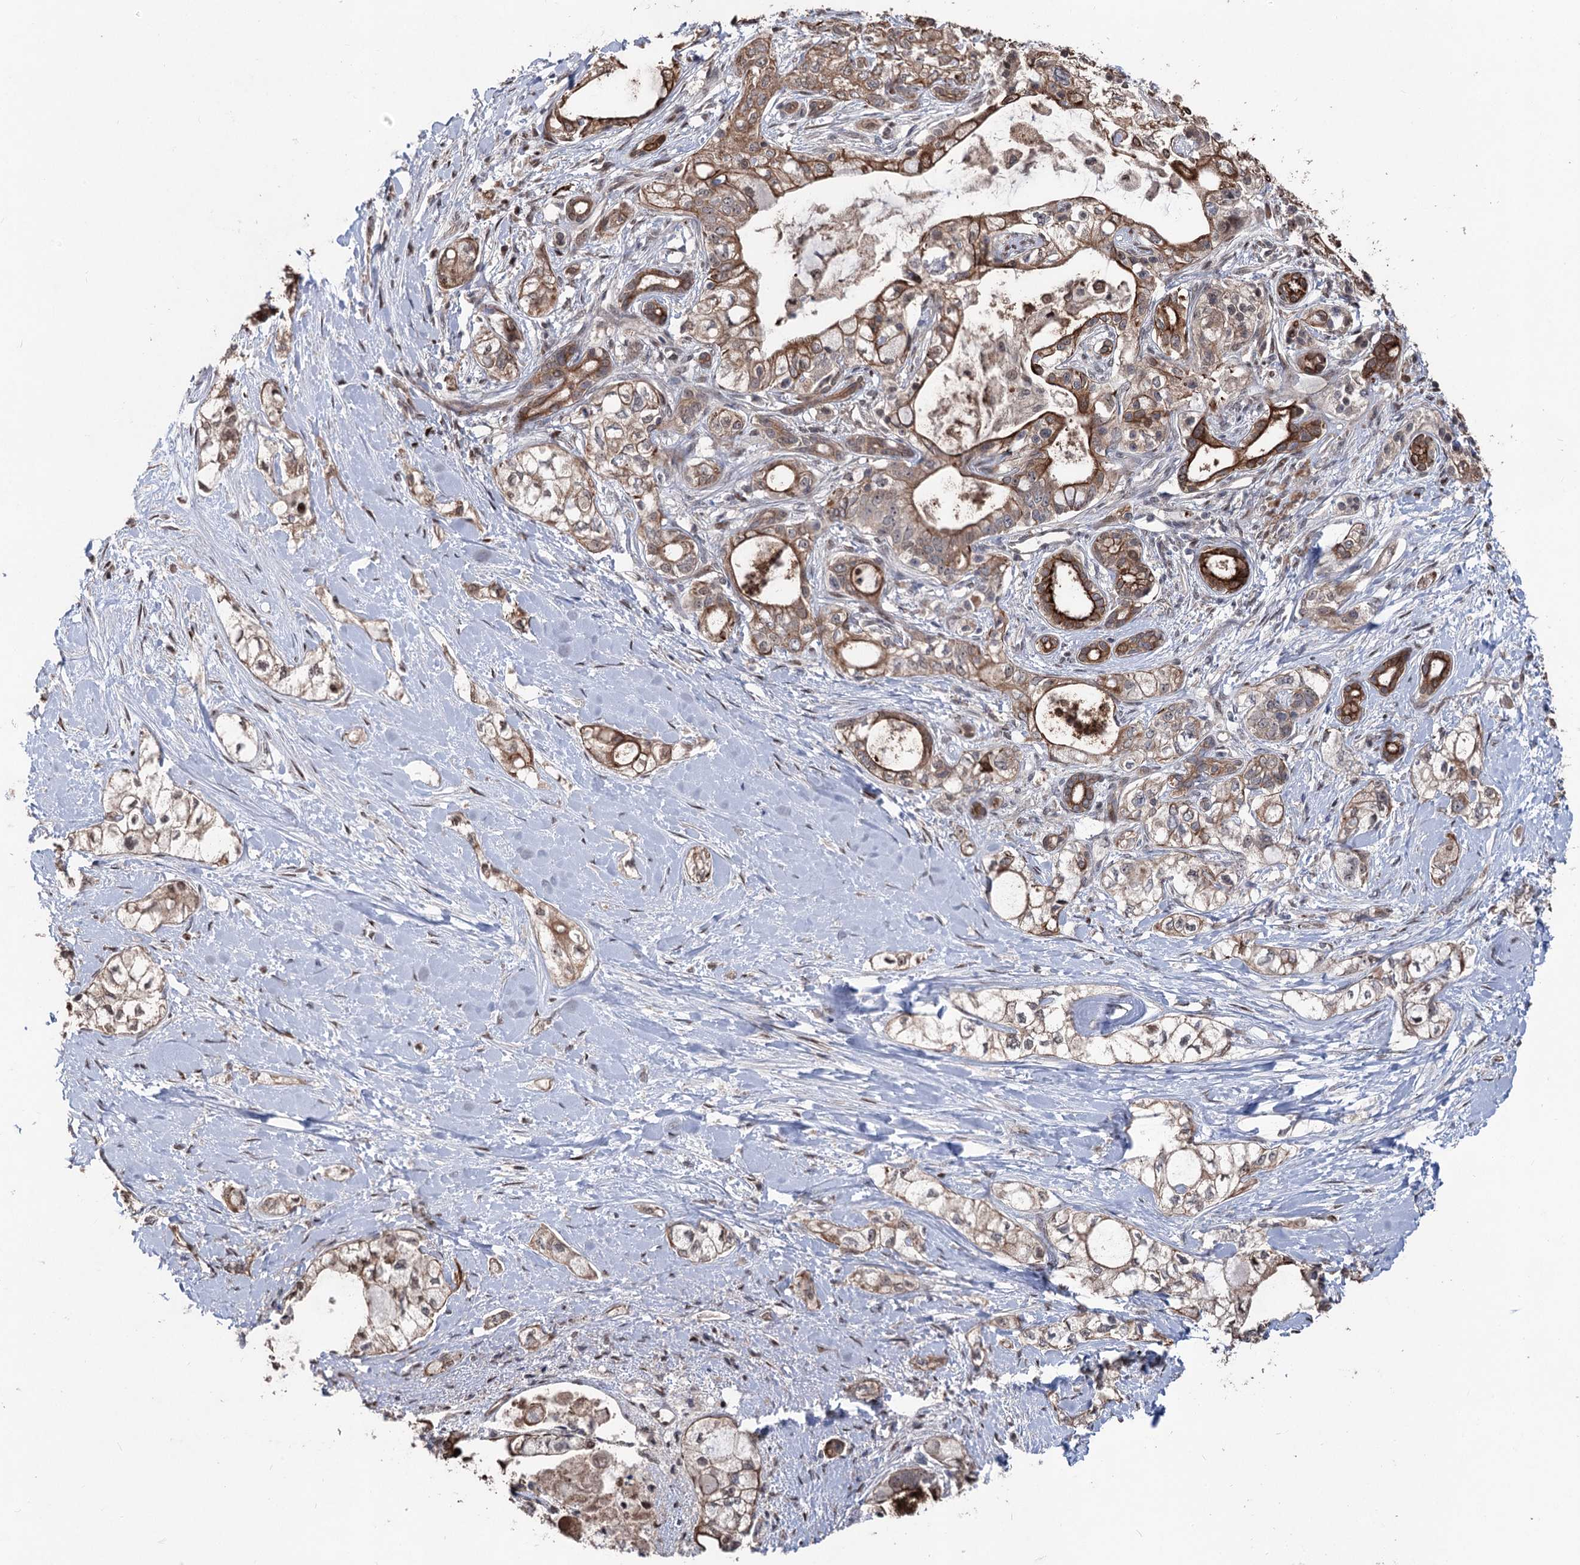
{"staining": {"intensity": "moderate", "quantity": ">75%", "location": "cytoplasmic/membranous"}, "tissue": "pancreatic cancer", "cell_type": "Tumor cells", "image_type": "cancer", "snomed": [{"axis": "morphology", "description": "Adenocarcinoma, NOS"}, {"axis": "topography", "description": "Pancreas"}], "caption": "Pancreatic cancer stained with a brown dye demonstrates moderate cytoplasmic/membranous positive positivity in about >75% of tumor cells.", "gene": "CPNE8", "patient": {"sex": "male", "age": 70}}